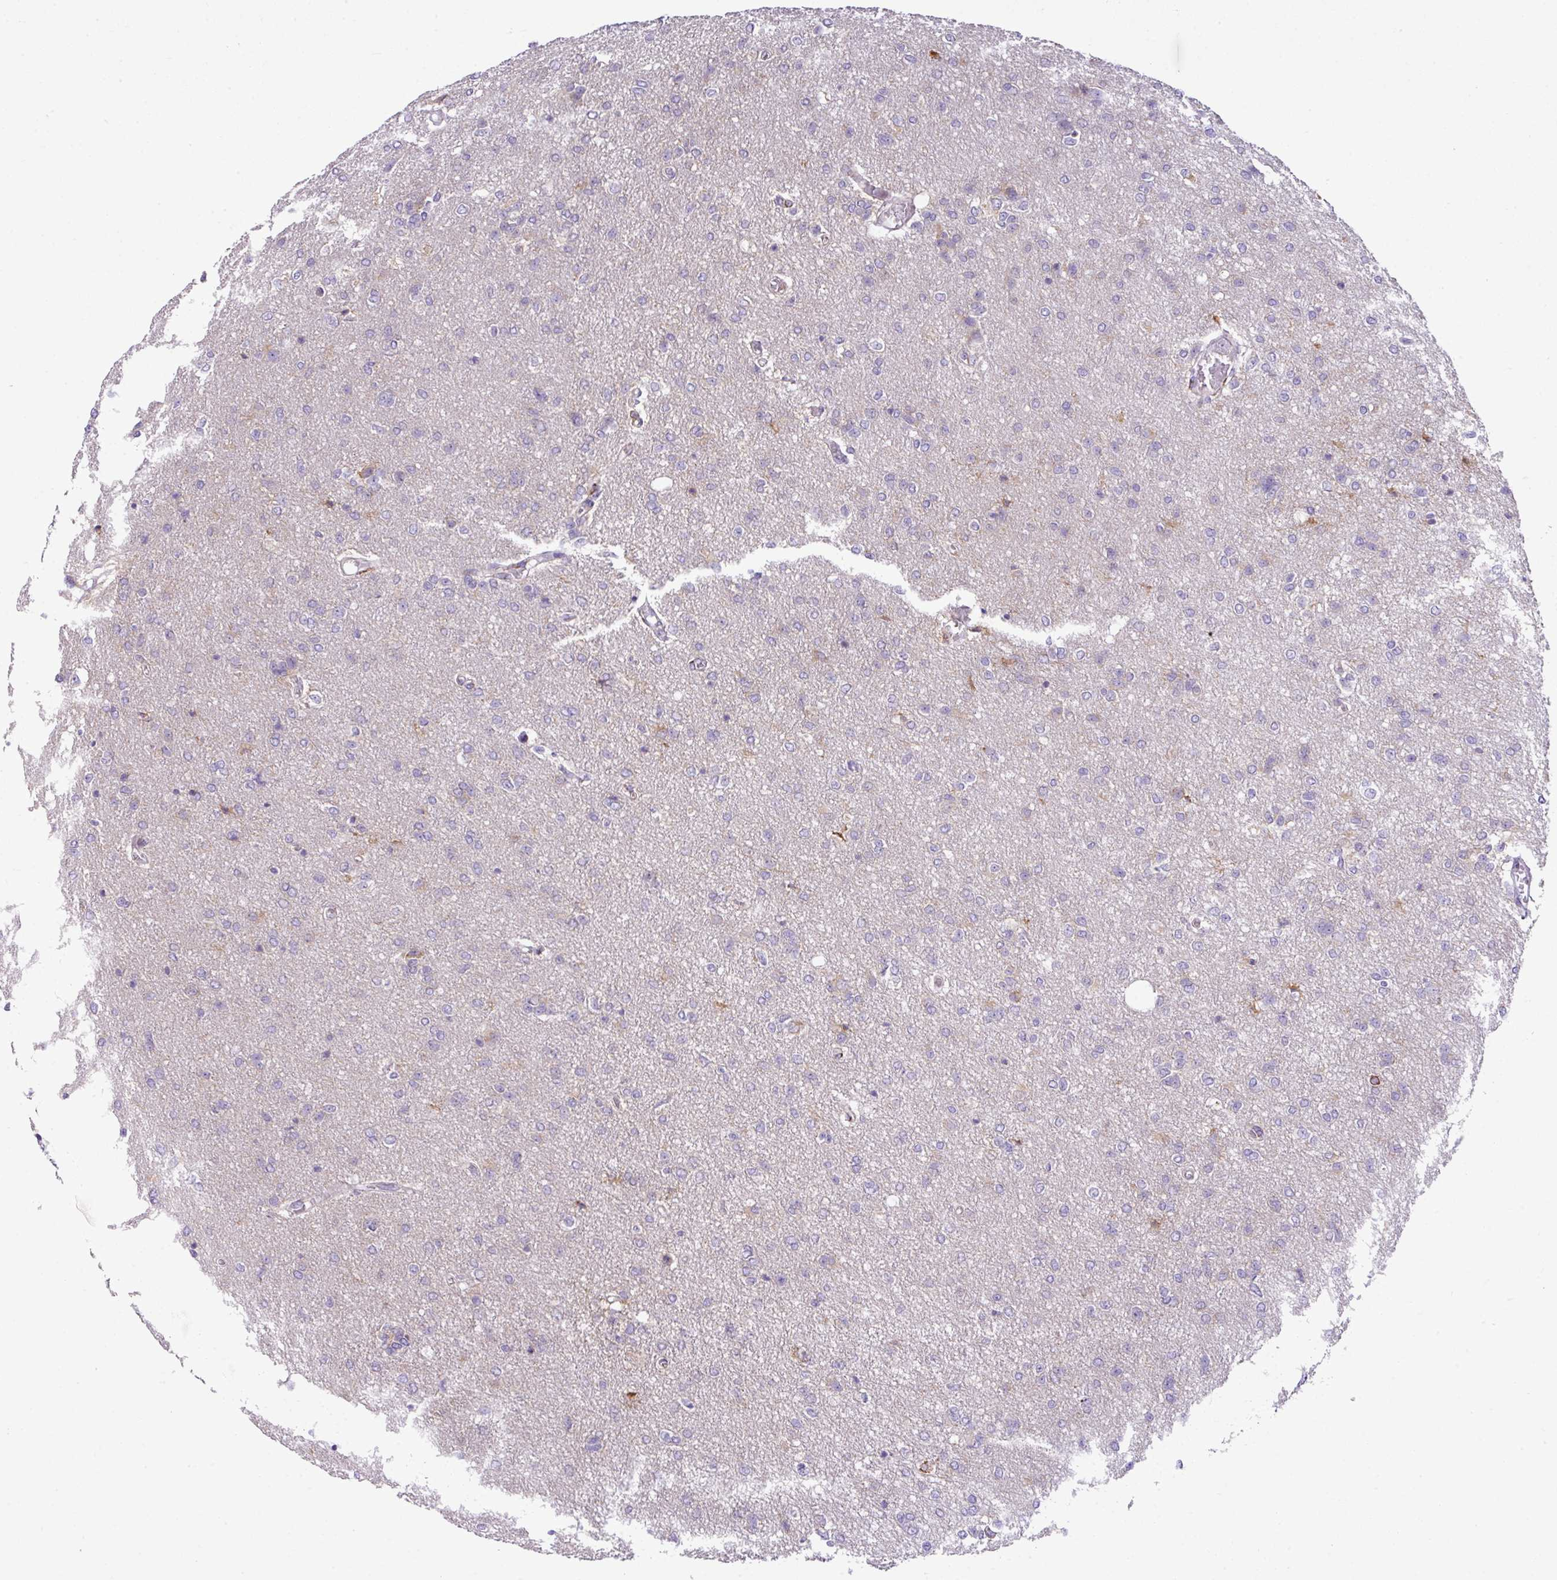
{"staining": {"intensity": "negative", "quantity": "none", "location": "none"}, "tissue": "glioma", "cell_type": "Tumor cells", "image_type": "cancer", "snomed": [{"axis": "morphology", "description": "Glioma, malignant, Low grade"}, {"axis": "topography", "description": "Brain"}], "caption": "DAB immunohistochemical staining of malignant low-grade glioma shows no significant positivity in tumor cells.", "gene": "CFAP97", "patient": {"sex": "male", "age": 26}}